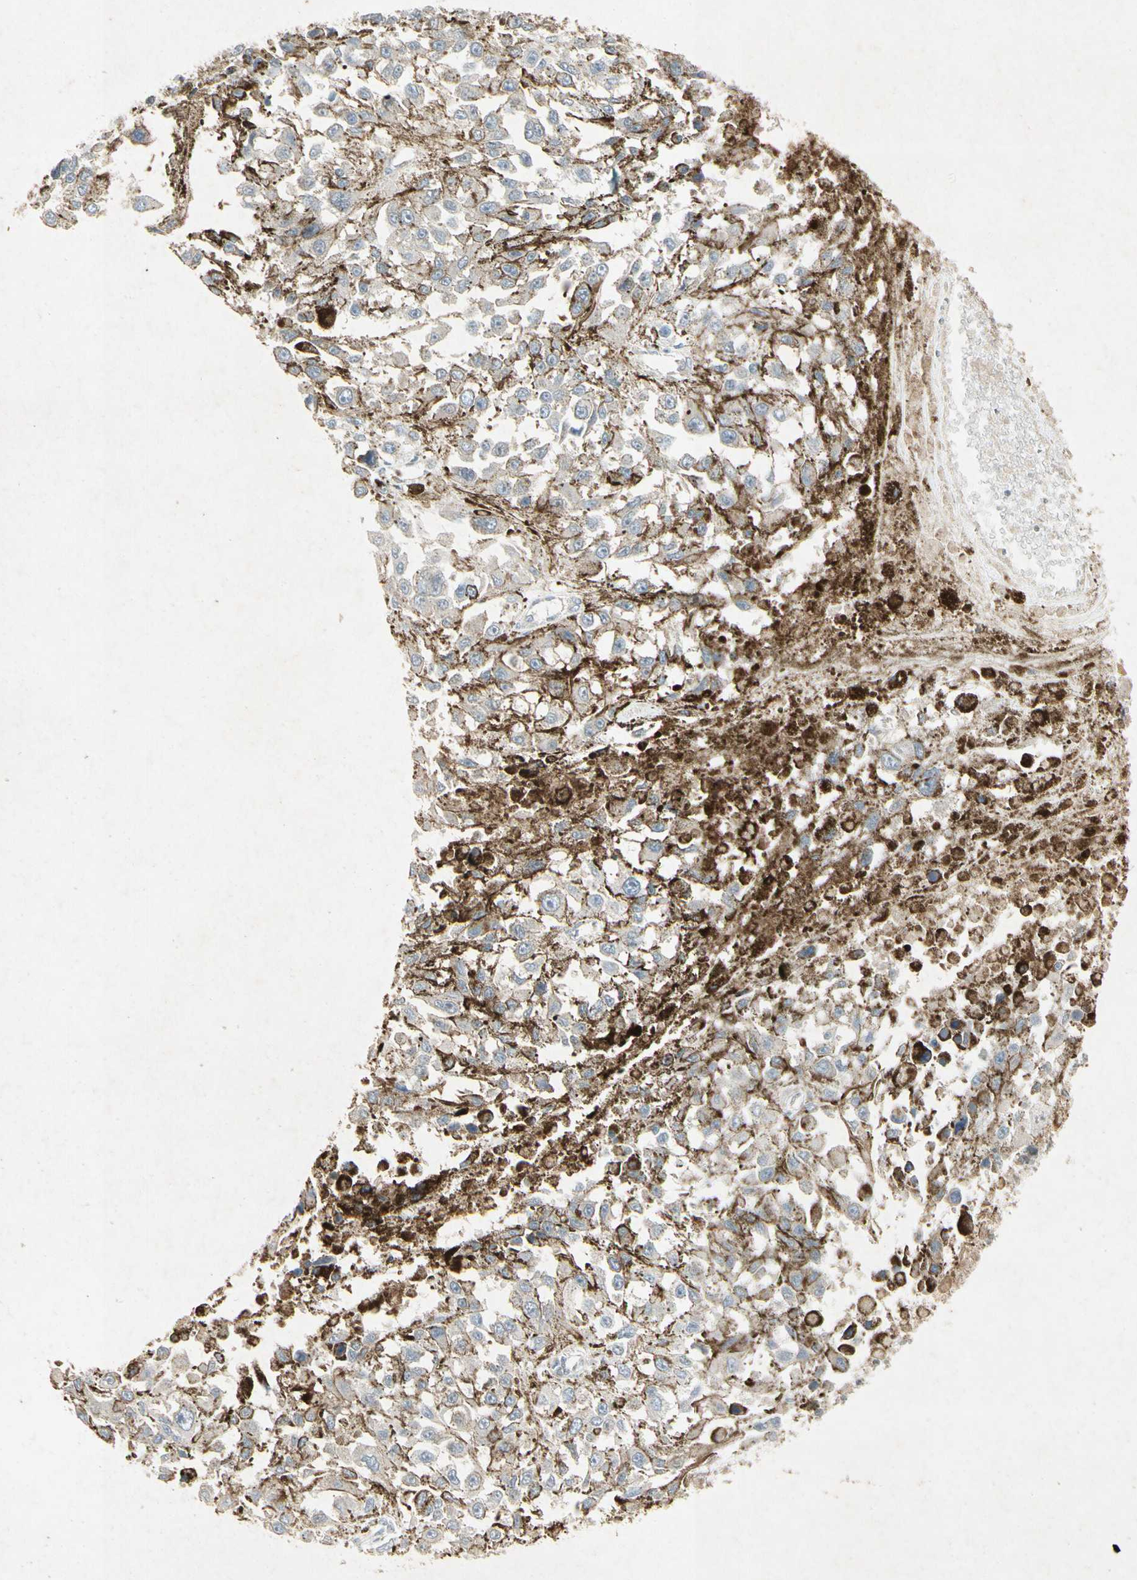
{"staining": {"intensity": "negative", "quantity": "none", "location": "none"}, "tissue": "melanoma", "cell_type": "Tumor cells", "image_type": "cancer", "snomed": [{"axis": "morphology", "description": "Malignant melanoma, Metastatic site"}, {"axis": "topography", "description": "Lymph node"}], "caption": "This is a photomicrograph of immunohistochemistry (IHC) staining of malignant melanoma (metastatic site), which shows no positivity in tumor cells. (DAB immunohistochemistry (IHC) with hematoxylin counter stain).", "gene": "TEK", "patient": {"sex": "male", "age": 59}}